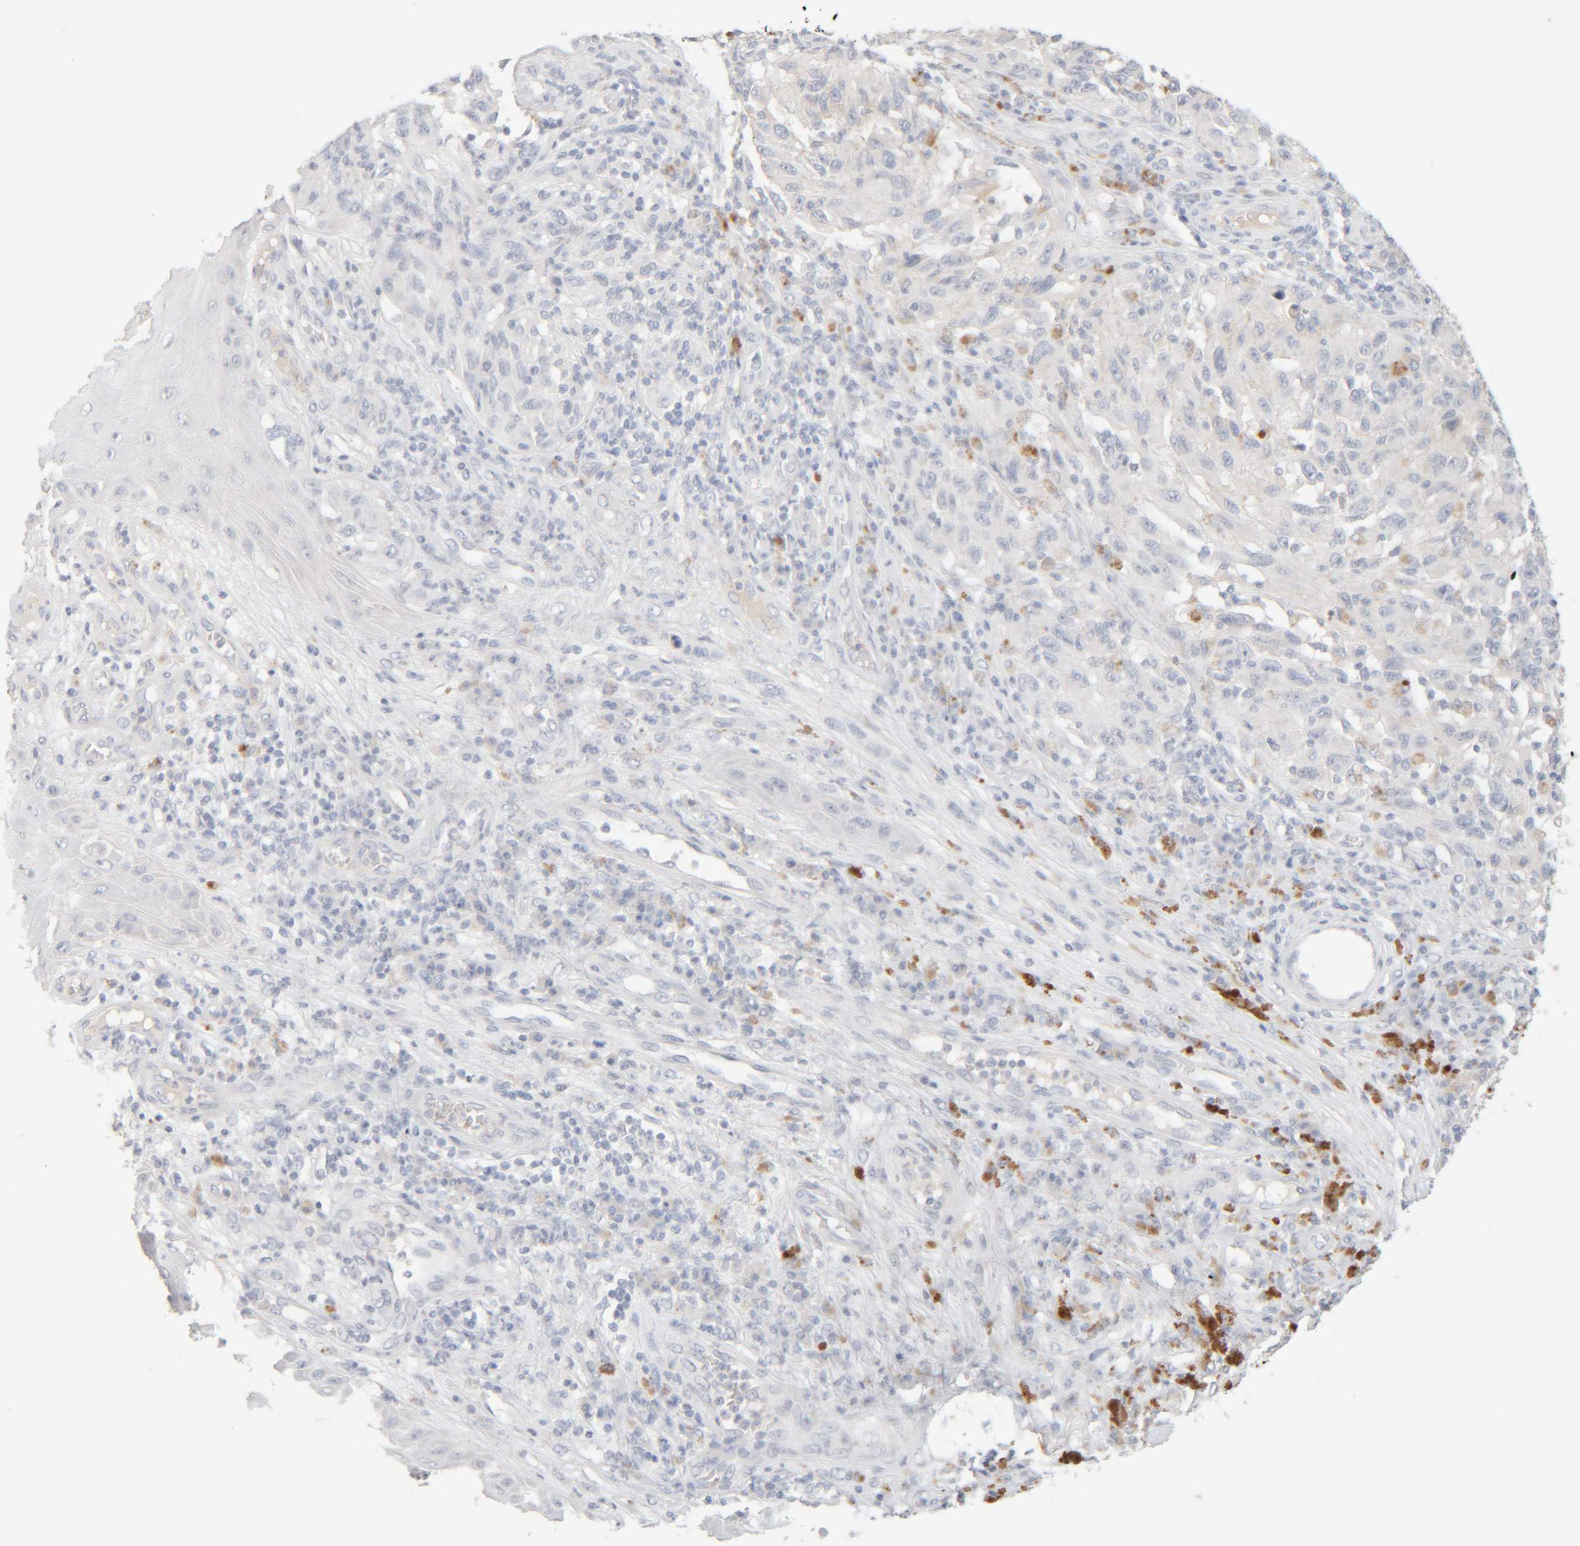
{"staining": {"intensity": "negative", "quantity": "none", "location": "none"}, "tissue": "melanoma", "cell_type": "Tumor cells", "image_type": "cancer", "snomed": [{"axis": "morphology", "description": "Malignant melanoma, NOS"}, {"axis": "topography", "description": "Skin"}], "caption": "DAB immunohistochemical staining of human malignant melanoma reveals no significant positivity in tumor cells. Brightfield microscopy of immunohistochemistry (IHC) stained with DAB (3,3'-diaminobenzidine) (brown) and hematoxylin (blue), captured at high magnification.", "gene": "RIDA", "patient": {"sex": "female", "age": 73}}